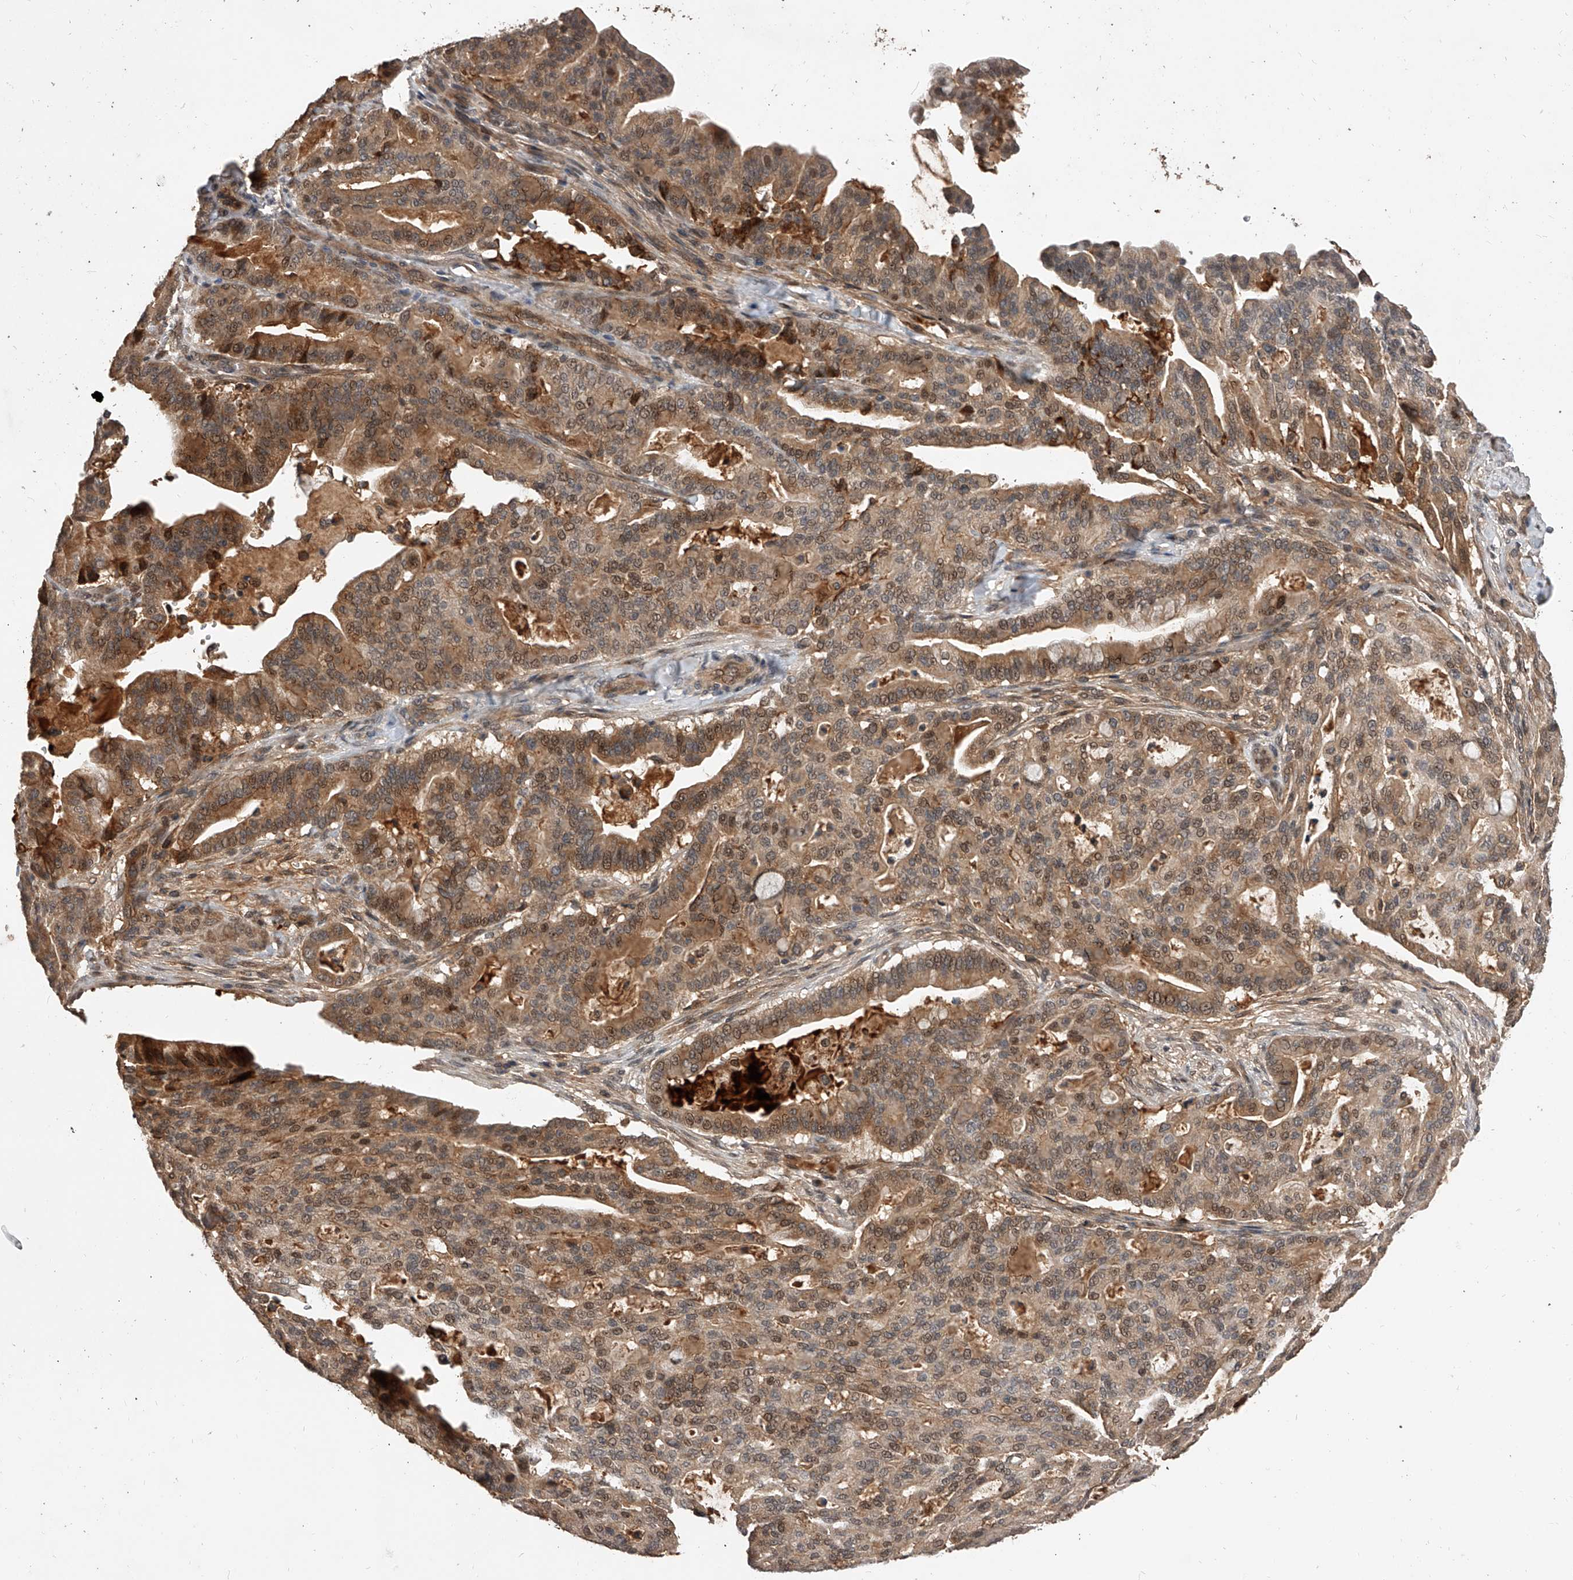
{"staining": {"intensity": "moderate", "quantity": ">75%", "location": "cytoplasmic/membranous,nuclear"}, "tissue": "pancreatic cancer", "cell_type": "Tumor cells", "image_type": "cancer", "snomed": [{"axis": "morphology", "description": "Adenocarcinoma, NOS"}, {"axis": "topography", "description": "Pancreas"}], "caption": "Adenocarcinoma (pancreatic) tissue exhibits moderate cytoplasmic/membranous and nuclear positivity in approximately >75% of tumor cells, visualized by immunohistochemistry.", "gene": "CFAP410", "patient": {"sex": "male", "age": 63}}